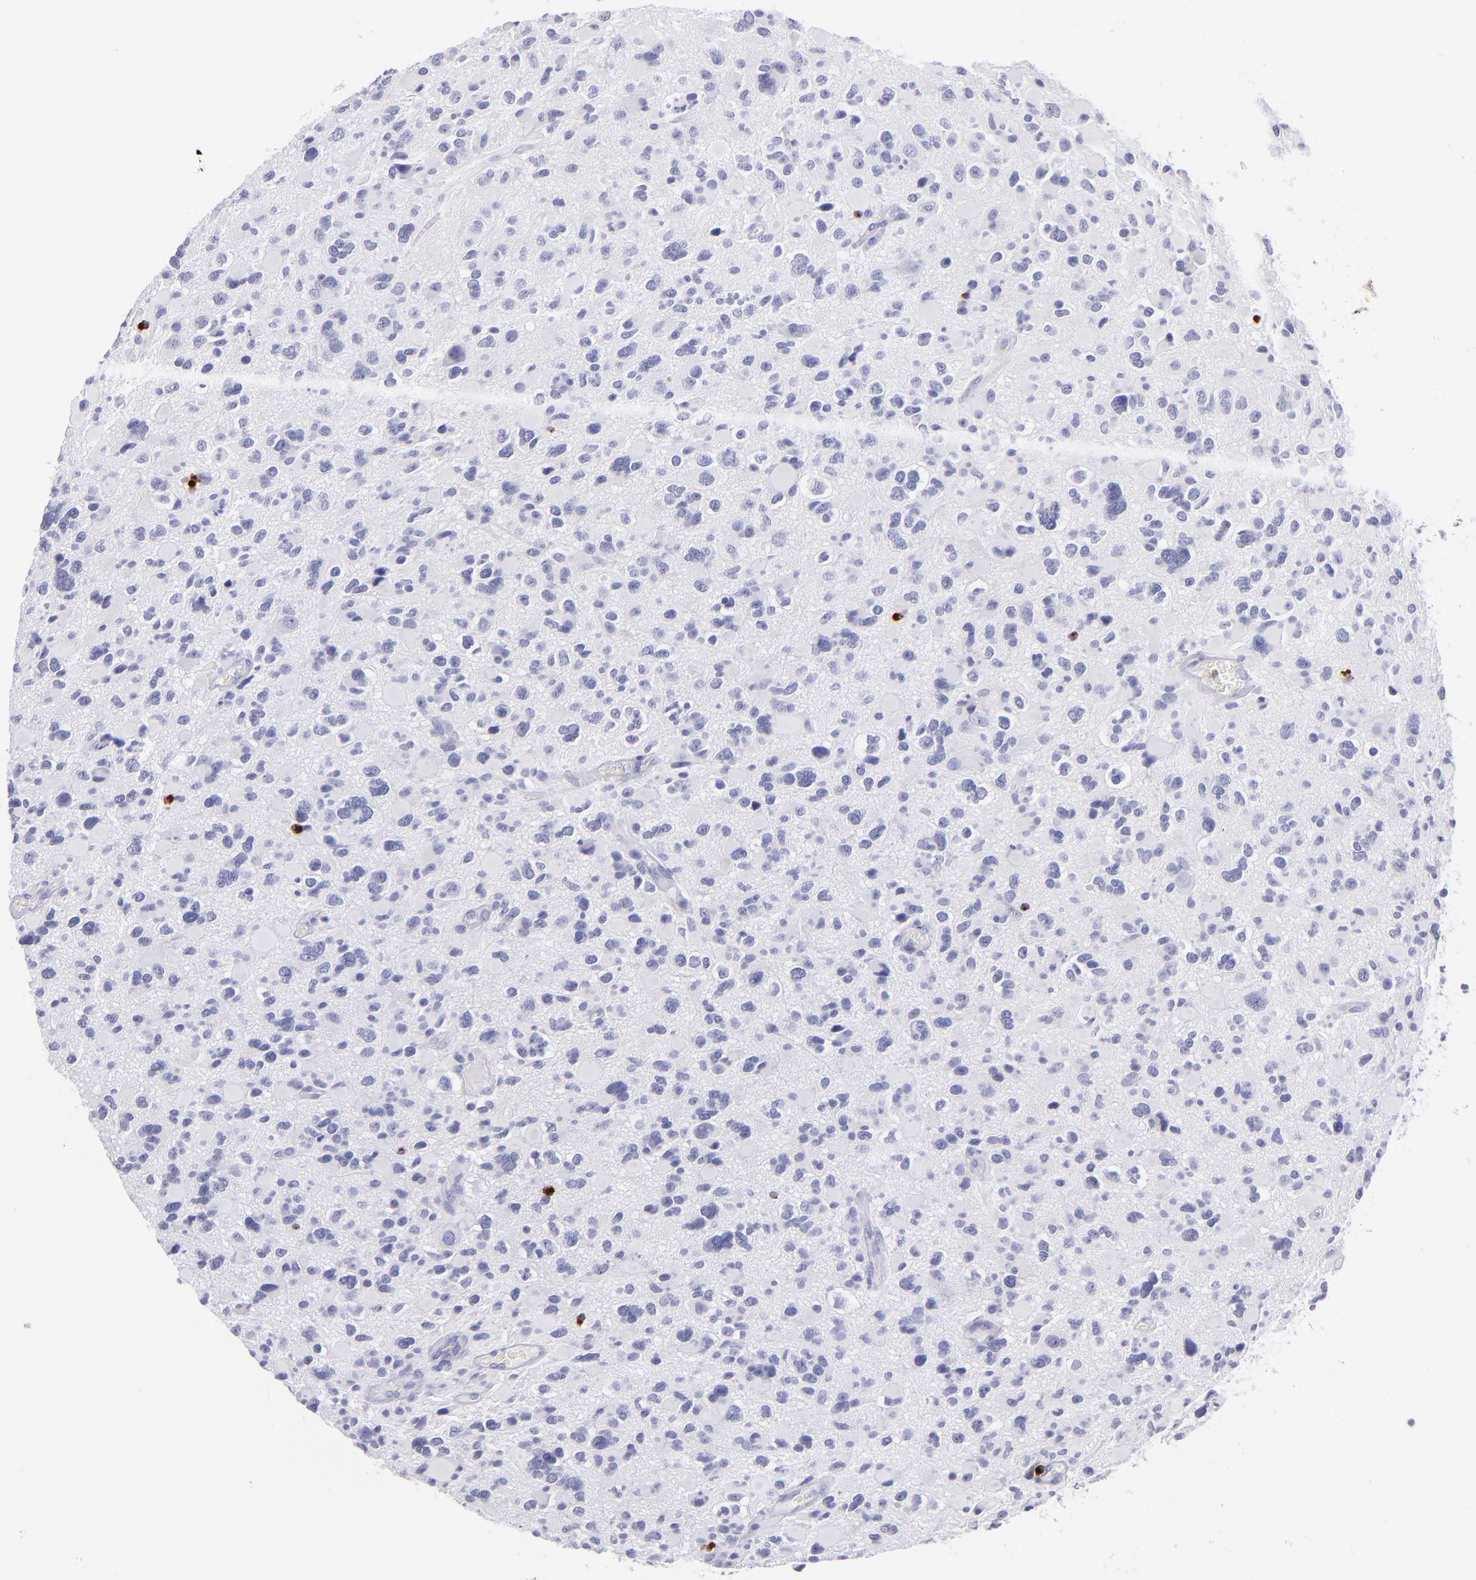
{"staining": {"intensity": "negative", "quantity": "none", "location": "none"}, "tissue": "glioma", "cell_type": "Tumor cells", "image_type": "cancer", "snomed": [{"axis": "morphology", "description": "Glioma, malignant, High grade"}, {"axis": "topography", "description": "Brain"}], "caption": "There is no significant positivity in tumor cells of malignant high-grade glioma.", "gene": "PRF1", "patient": {"sex": "female", "age": 37}}